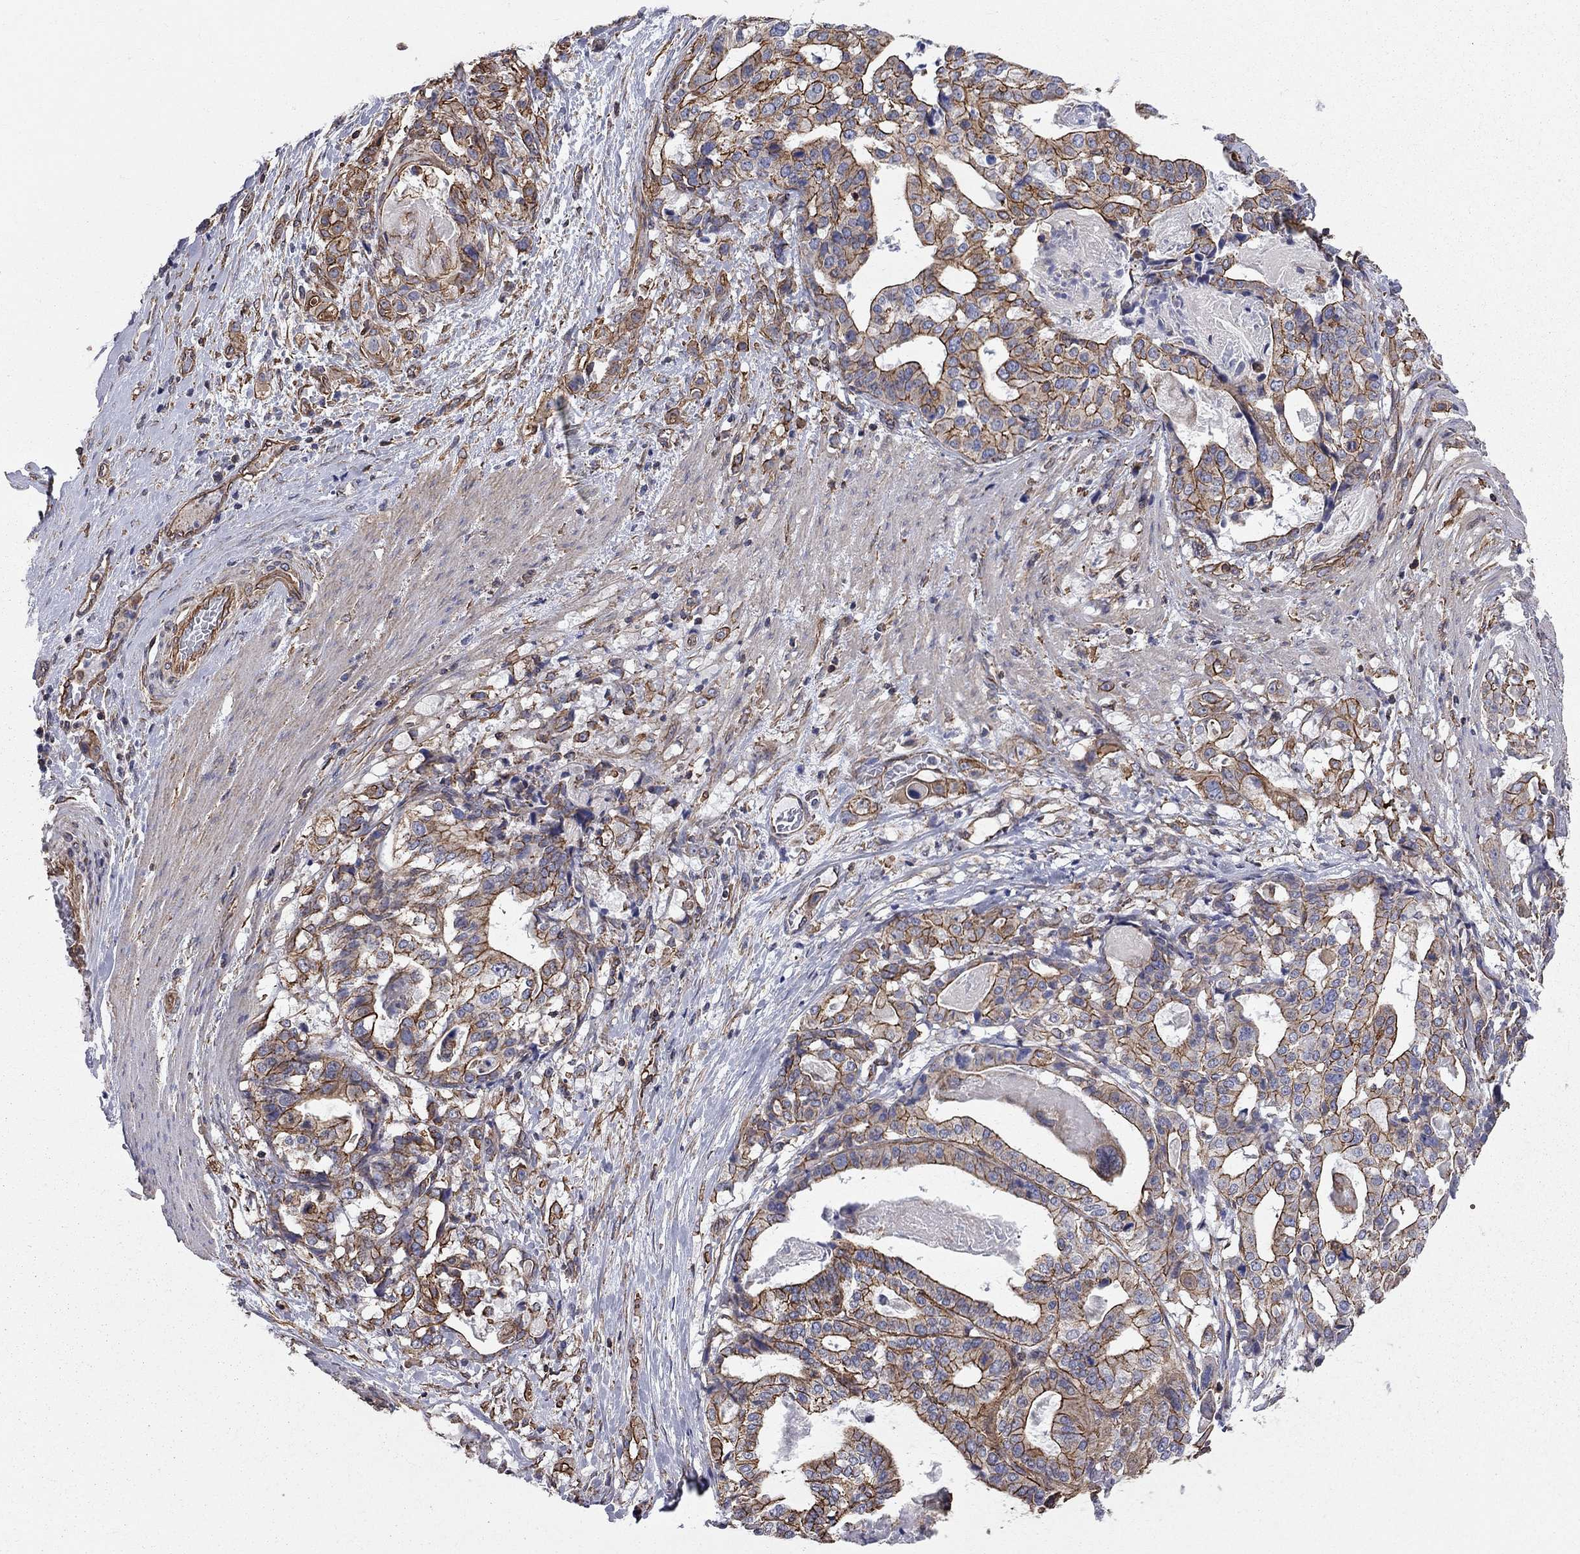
{"staining": {"intensity": "strong", "quantity": "25%-75%", "location": "cytoplasmic/membranous"}, "tissue": "stomach cancer", "cell_type": "Tumor cells", "image_type": "cancer", "snomed": [{"axis": "morphology", "description": "Adenocarcinoma, NOS"}, {"axis": "topography", "description": "Stomach"}], "caption": "Tumor cells display high levels of strong cytoplasmic/membranous expression in about 25%-75% of cells in adenocarcinoma (stomach).", "gene": "BICDL2", "patient": {"sex": "male", "age": 48}}